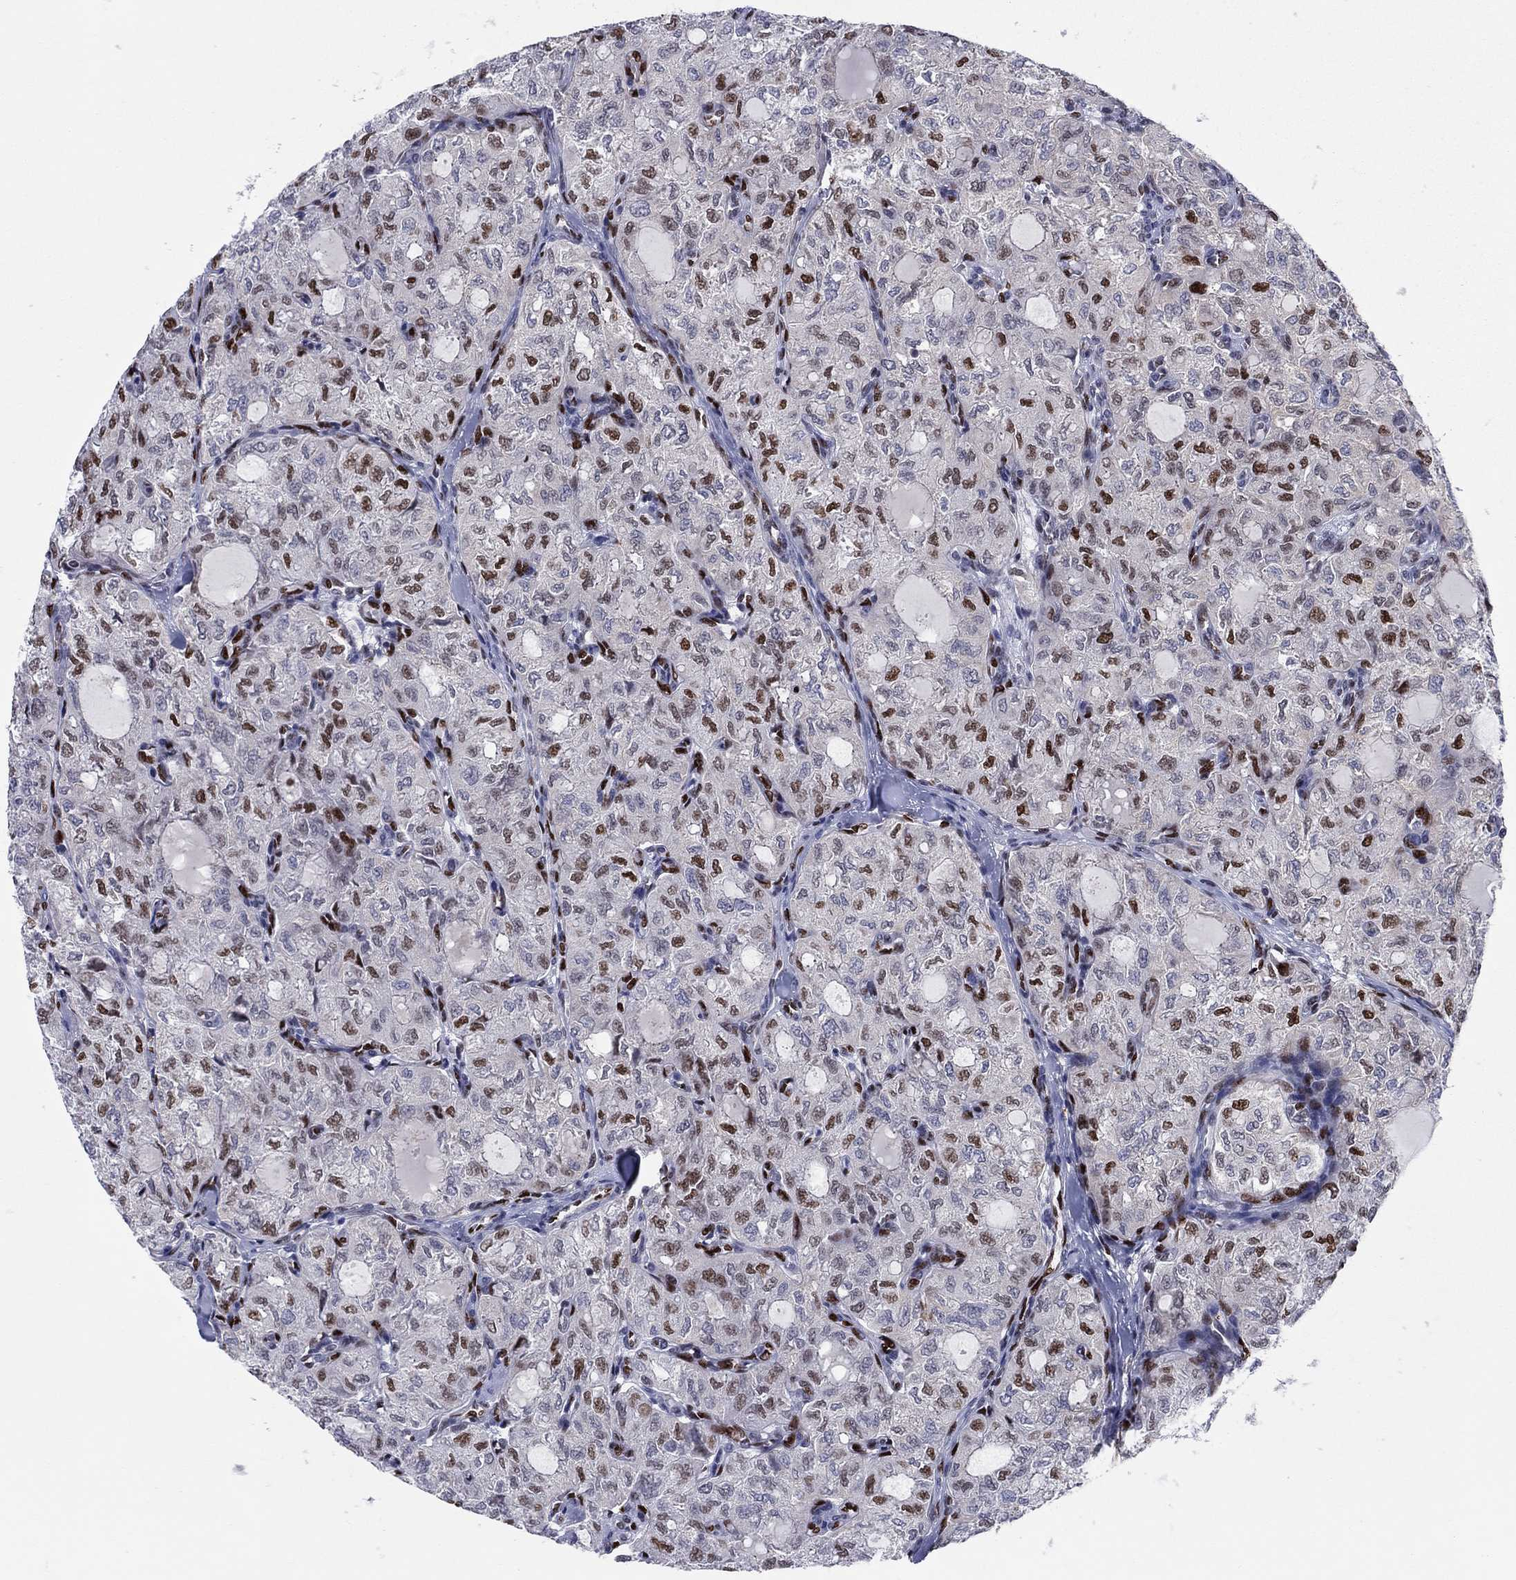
{"staining": {"intensity": "strong", "quantity": "25%-75%", "location": "nuclear"}, "tissue": "thyroid cancer", "cell_type": "Tumor cells", "image_type": "cancer", "snomed": [{"axis": "morphology", "description": "Follicular adenoma carcinoma, NOS"}, {"axis": "topography", "description": "Thyroid gland"}], "caption": "About 25%-75% of tumor cells in follicular adenoma carcinoma (thyroid) reveal strong nuclear protein staining as visualized by brown immunohistochemical staining.", "gene": "ZNHIT3", "patient": {"sex": "male", "age": 75}}